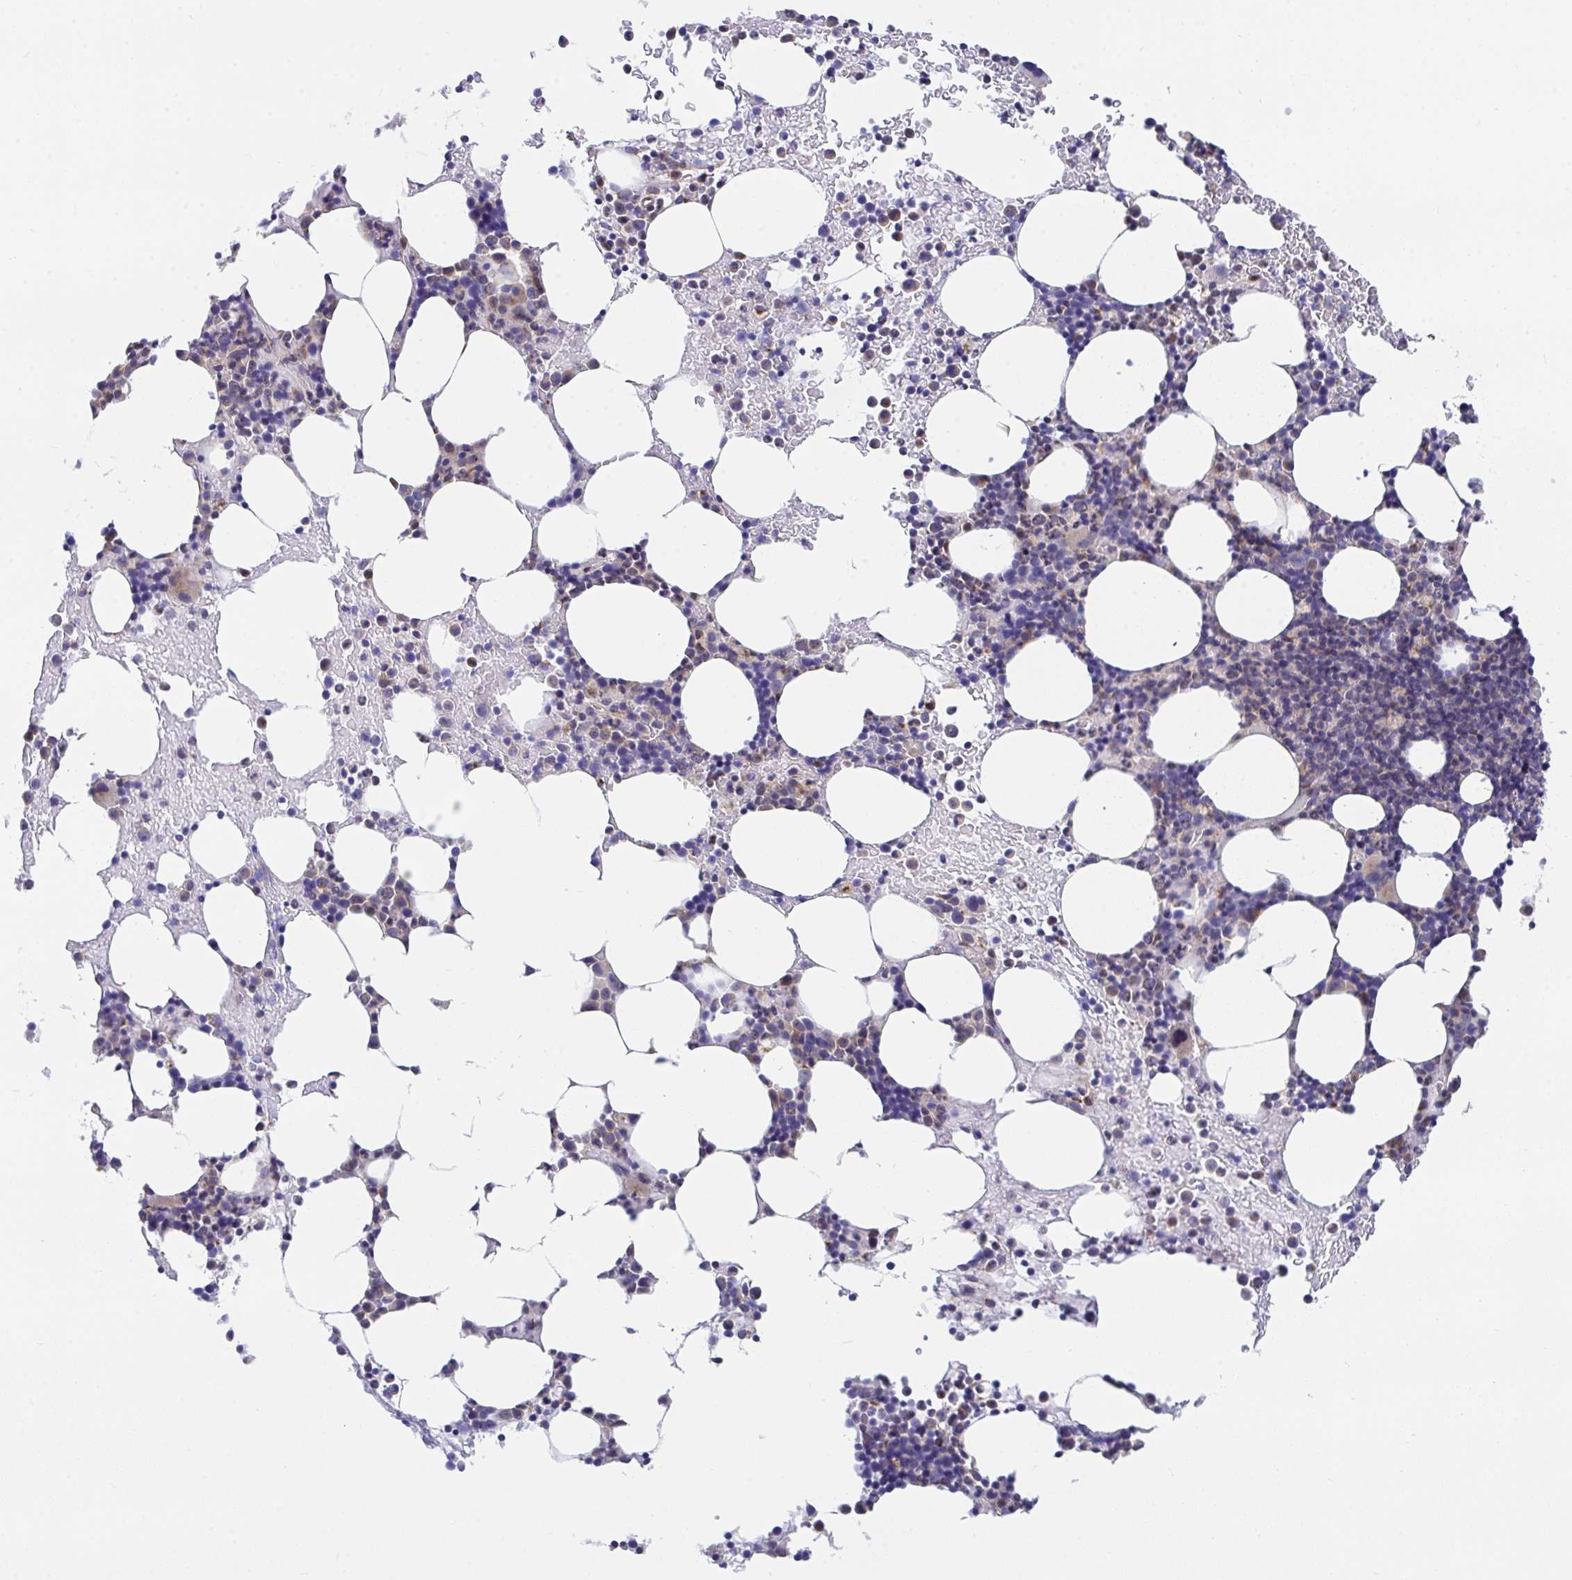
{"staining": {"intensity": "weak", "quantity": "<25%", "location": "cytoplasmic/membranous"}, "tissue": "bone marrow", "cell_type": "Hematopoietic cells", "image_type": "normal", "snomed": [{"axis": "morphology", "description": "Normal tissue, NOS"}, {"axis": "topography", "description": "Bone marrow"}], "caption": "This is an immunohistochemistry (IHC) image of normal human bone marrow. There is no staining in hematopoietic cells.", "gene": "P2RX3", "patient": {"sex": "female", "age": 62}}